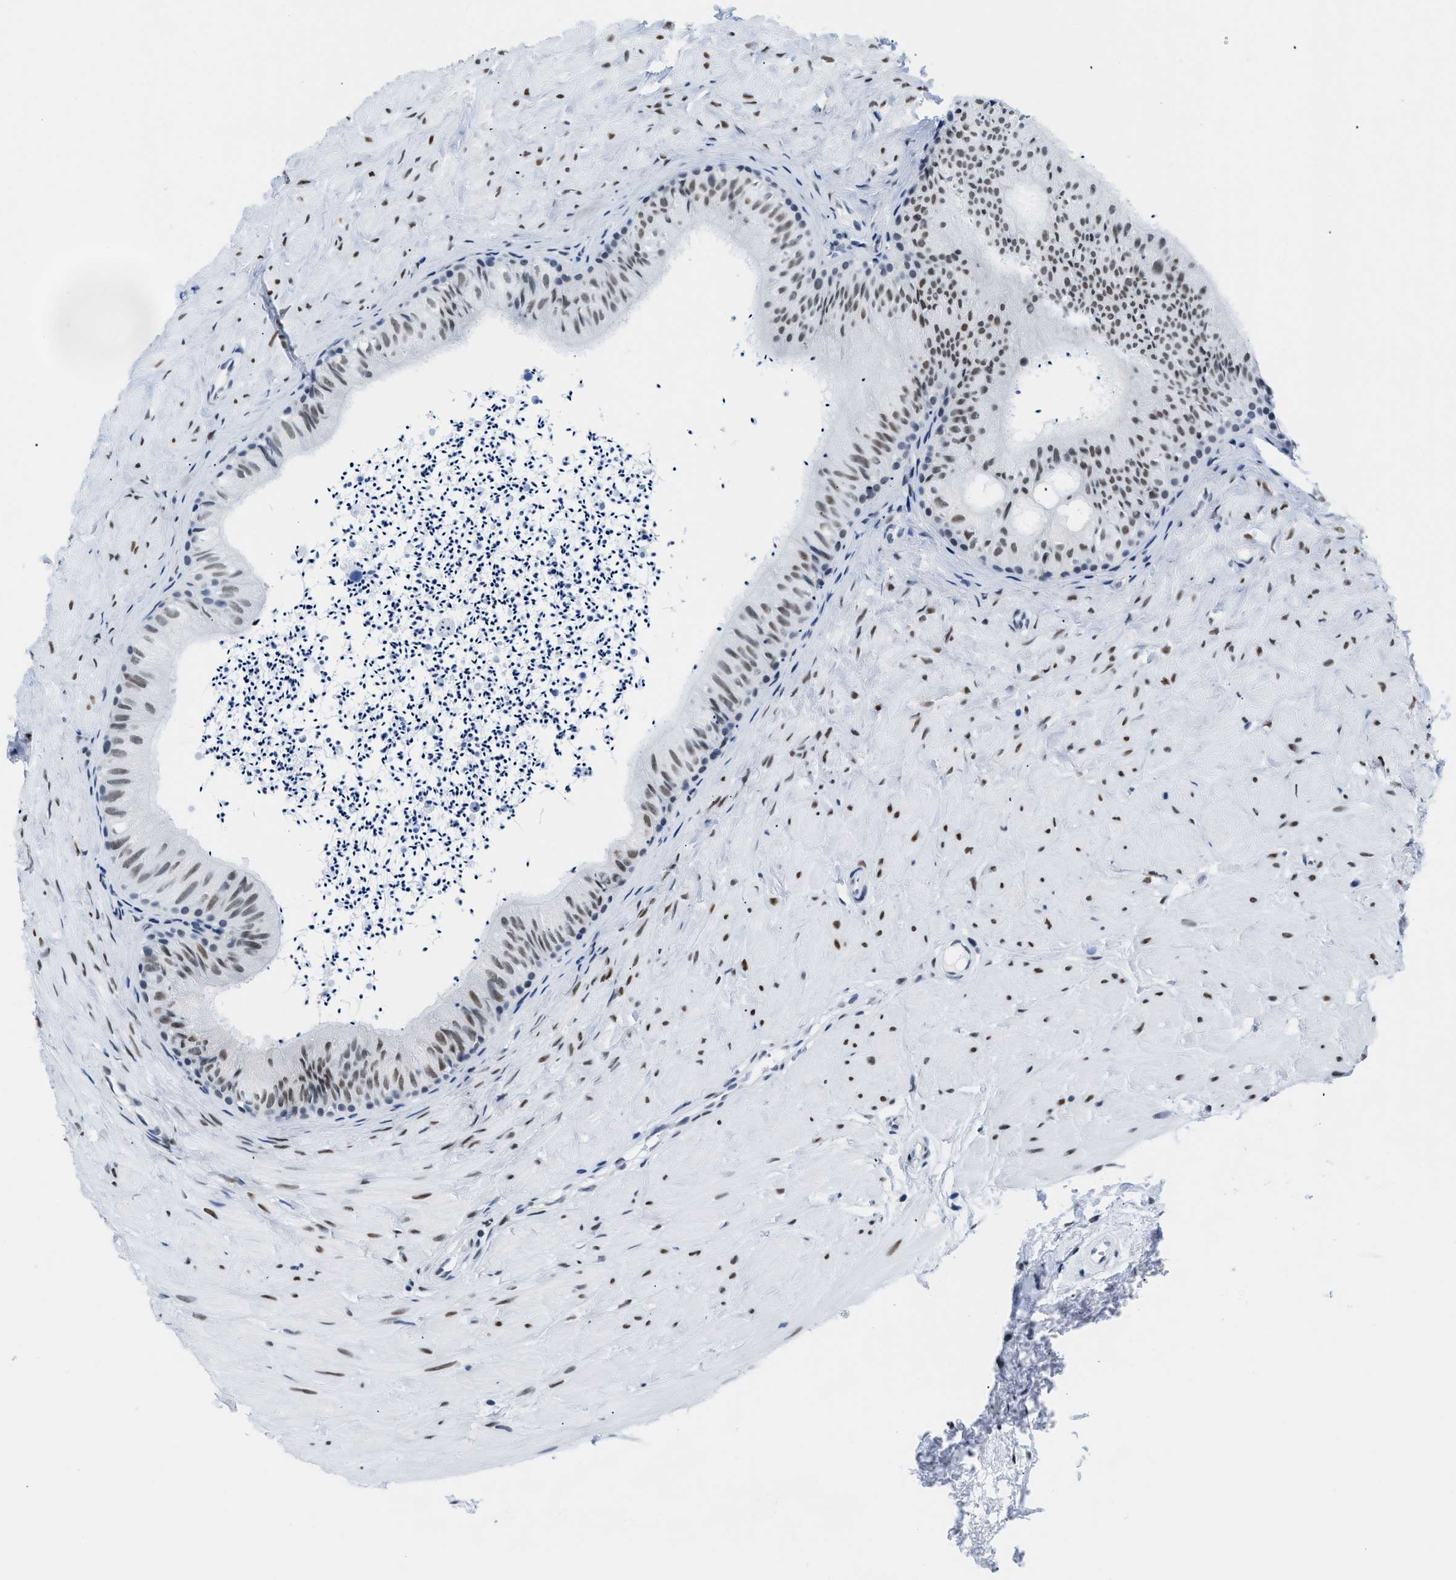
{"staining": {"intensity": "moderate", "quantity": "25%-75%", "location": "nuclear"}, "tissue": "epididymis", "cell_type": "Glandular cells", "image_type": "normal", "snomed": [{"axis": "morphology", "description": "Normal tissue, NOS"}, {"axis": "topography", "description": "Epididymis"}], "caption": "Immunohistochemical staining of benign human epididymis reveals medium levels of moderate nuclear staining in about 25%-75% of glandular cells. Nuclei are stained in blue.", "gene": "CTBP1", "patient": {"sex": "male", "age": 56}}